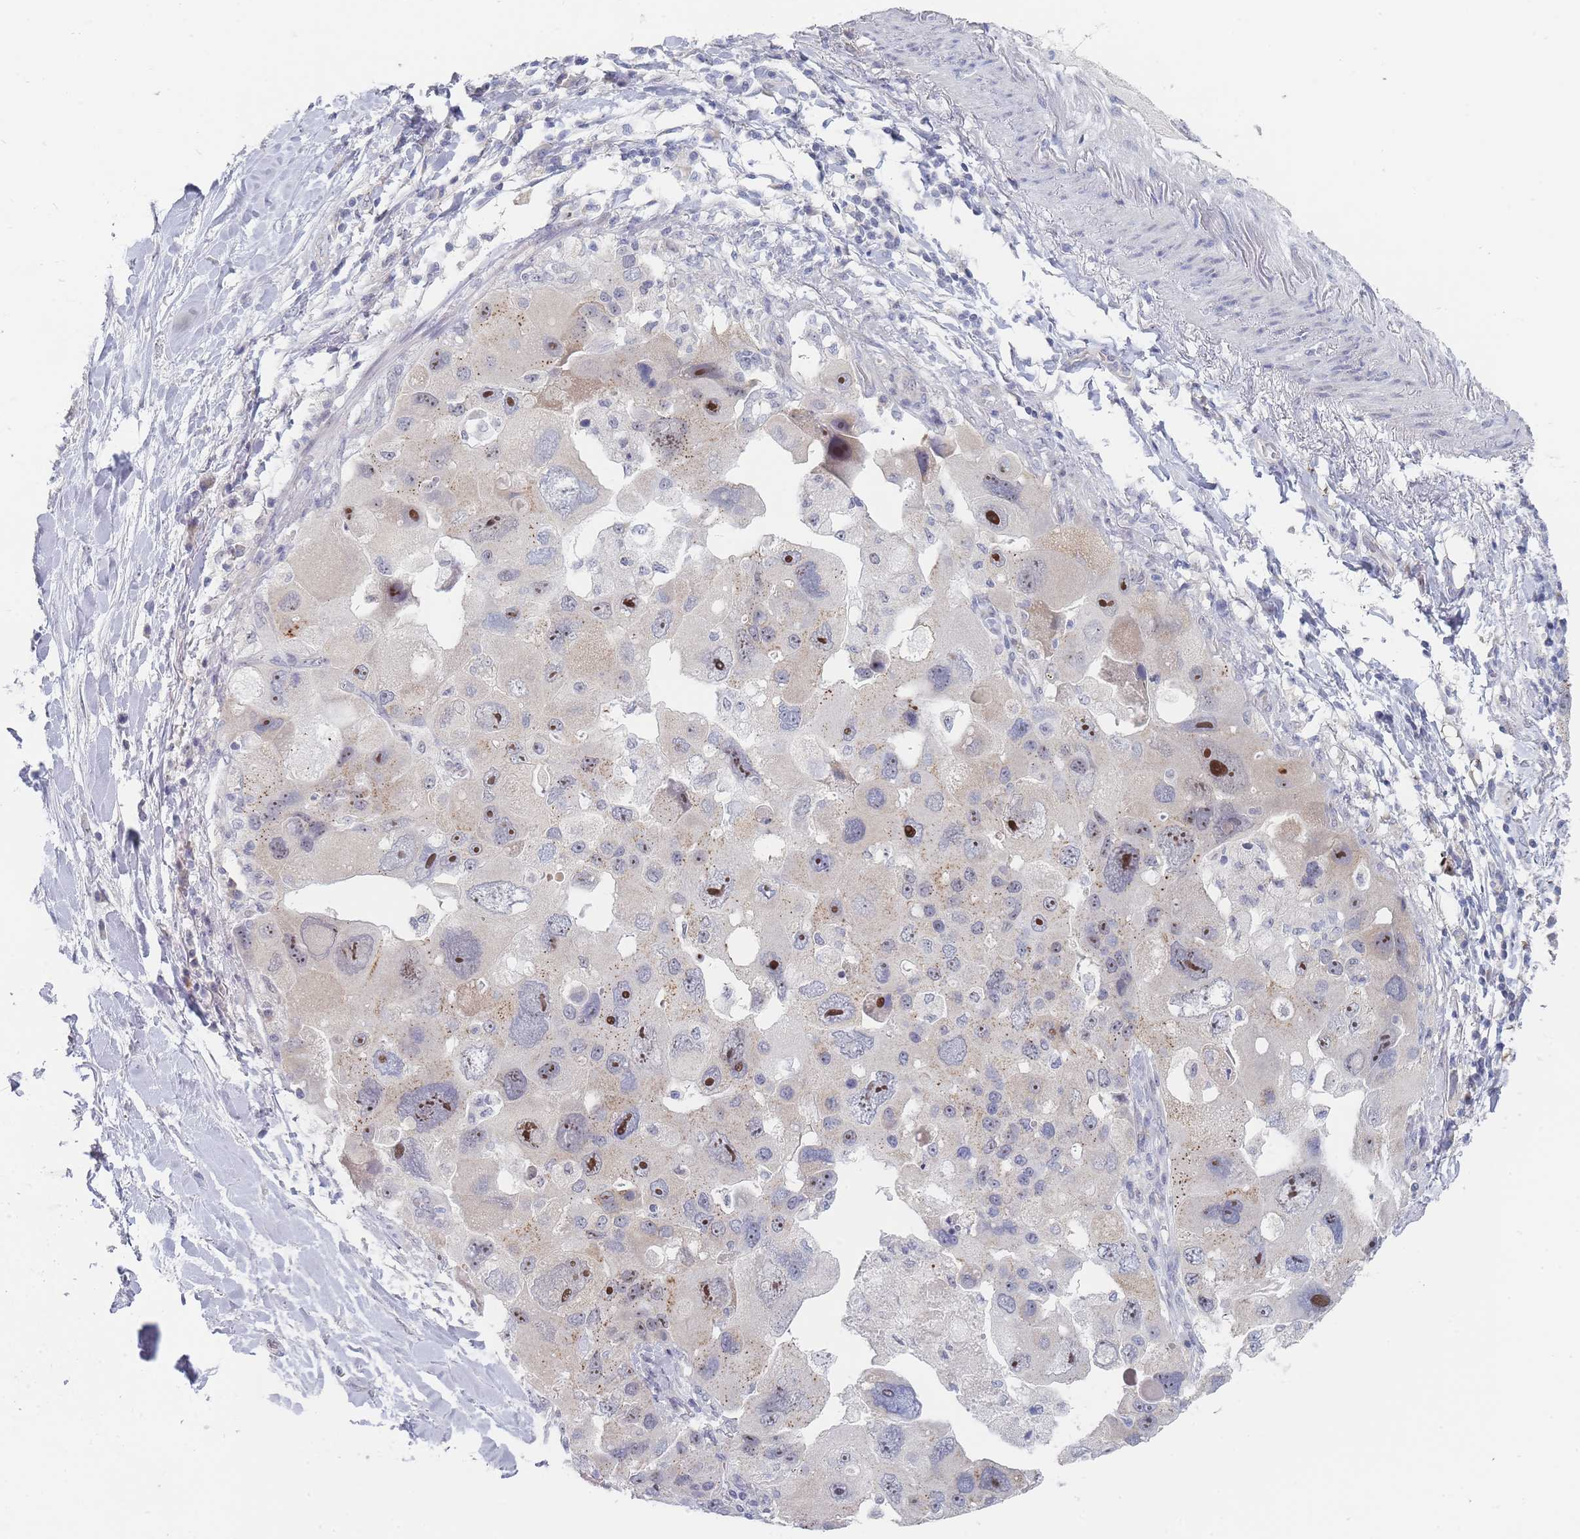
{"staining": {"intensity": "strong", "quantity": "<25%", "location": "nuclear"}, "tissue": "lung cancer", "cell_type": "Tumor cells", "image_type": "cancer", "snomed": [{"axis": "morphology", "description": "Adenocarcinoma, NOS"}, {"axis": "topography", "description": "Lung"}], "caption": "Strong nuclear positivity is present in approximately <25% of tumor cells in lung cancer (adenocarcinoma).", "gene": "RNF8", "patient": {"sex": "female", "age": 54}}